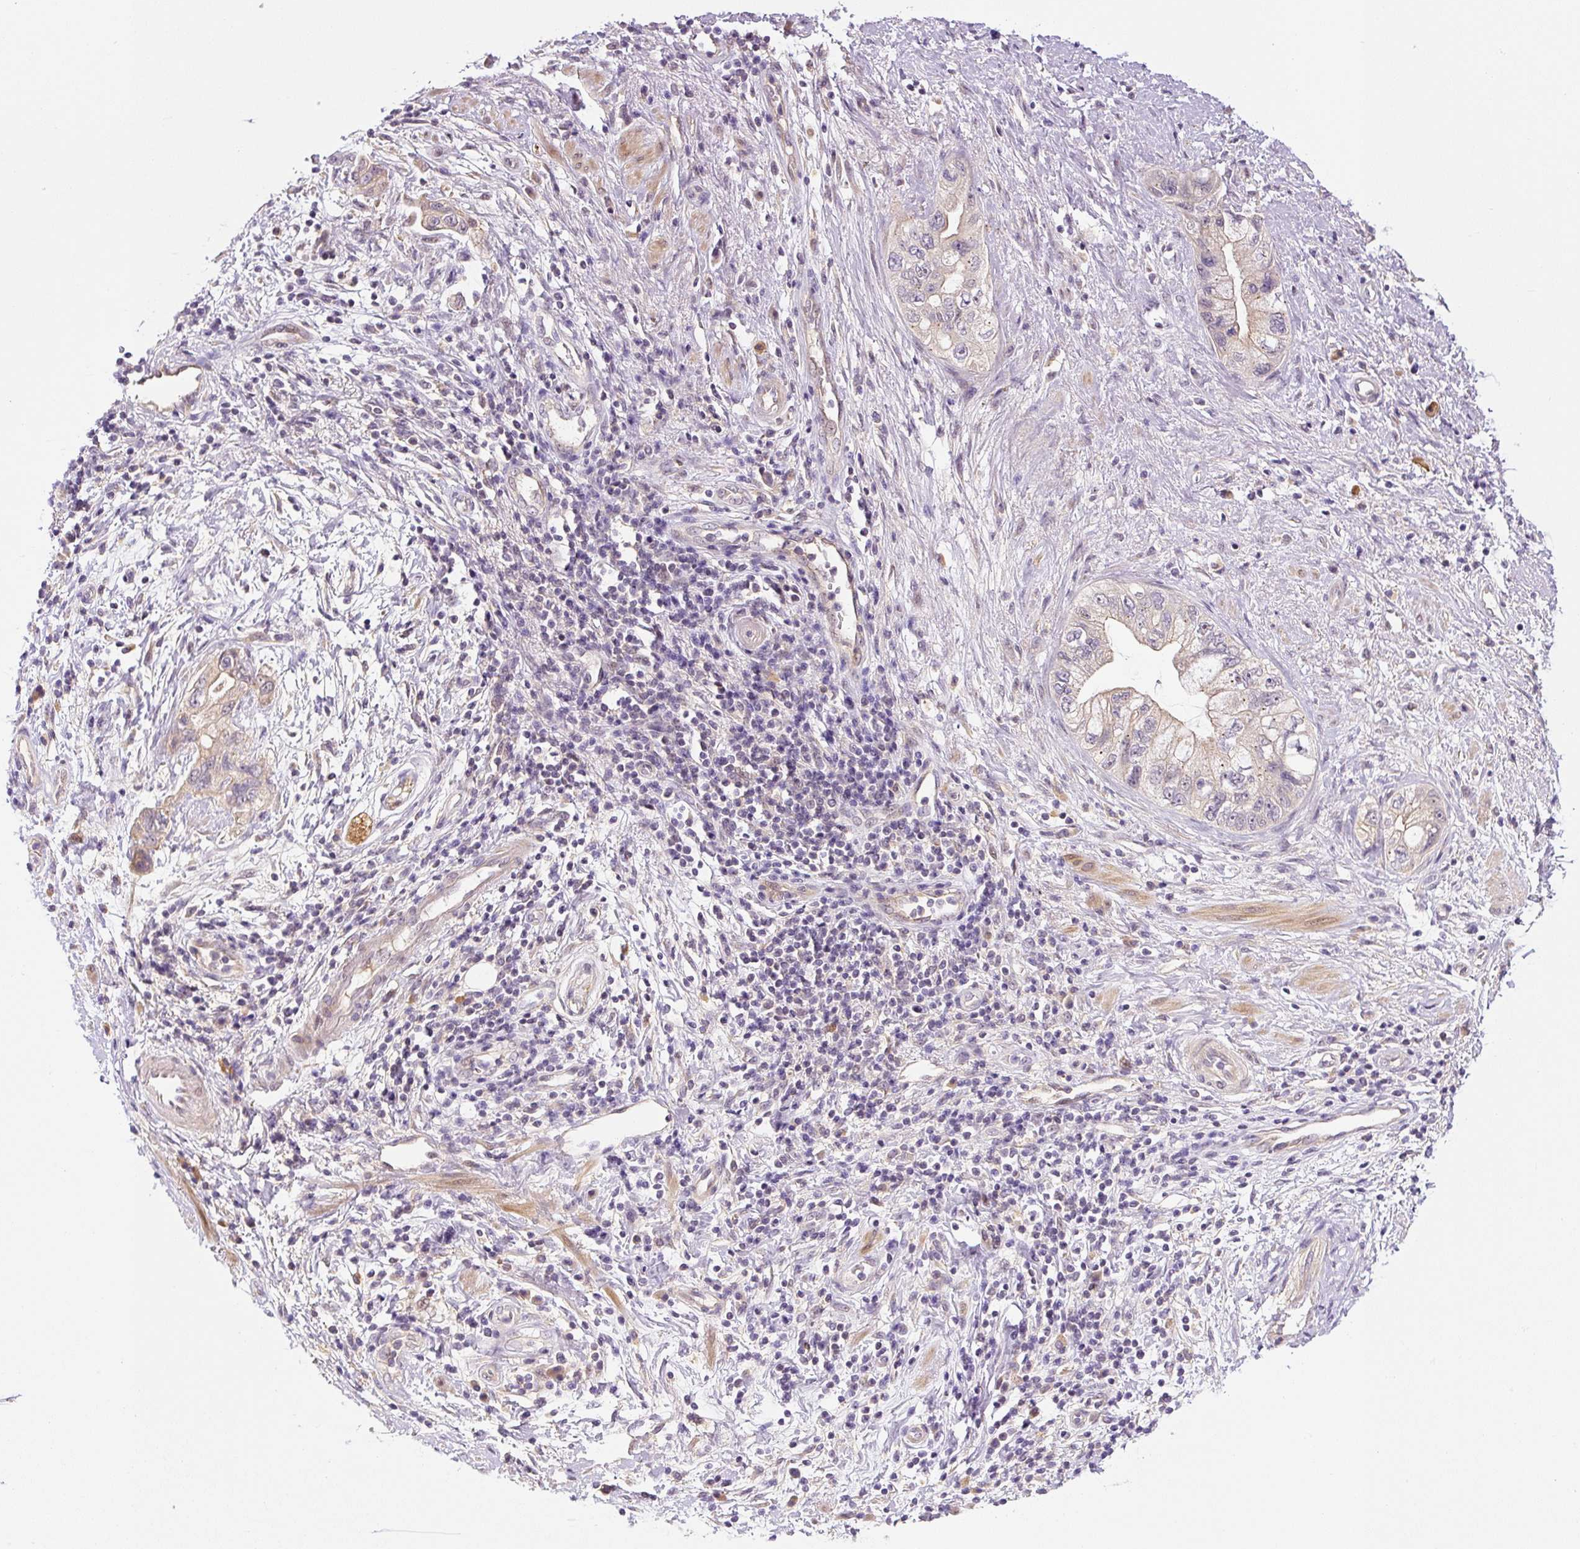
{"staining": {"intensity": "weak", "quantity": "<25%", "location": "cytoplasmic/membranous"}, "tissue": "pancreatic cancer", "cell_type": "Tumor cells", "image_type": "cancer", "snomed": [{"axis": "morphology", "description": "Adenocarcinoma, NOS"}, {"axis": "topography", "description": "Pancreas"}], "caption": "Adenocarcinoma (pancreatic) was stained to show a protein in brown. There is no significant positivity in tumor cells. (DAB (3,3'-diaminobenzidine) immunohistochemistry (IHC) visualized using brightfield microscopy, high magnification).", "gene": "PRKAA2", "patient": {"sex": "female", "age": 73}}